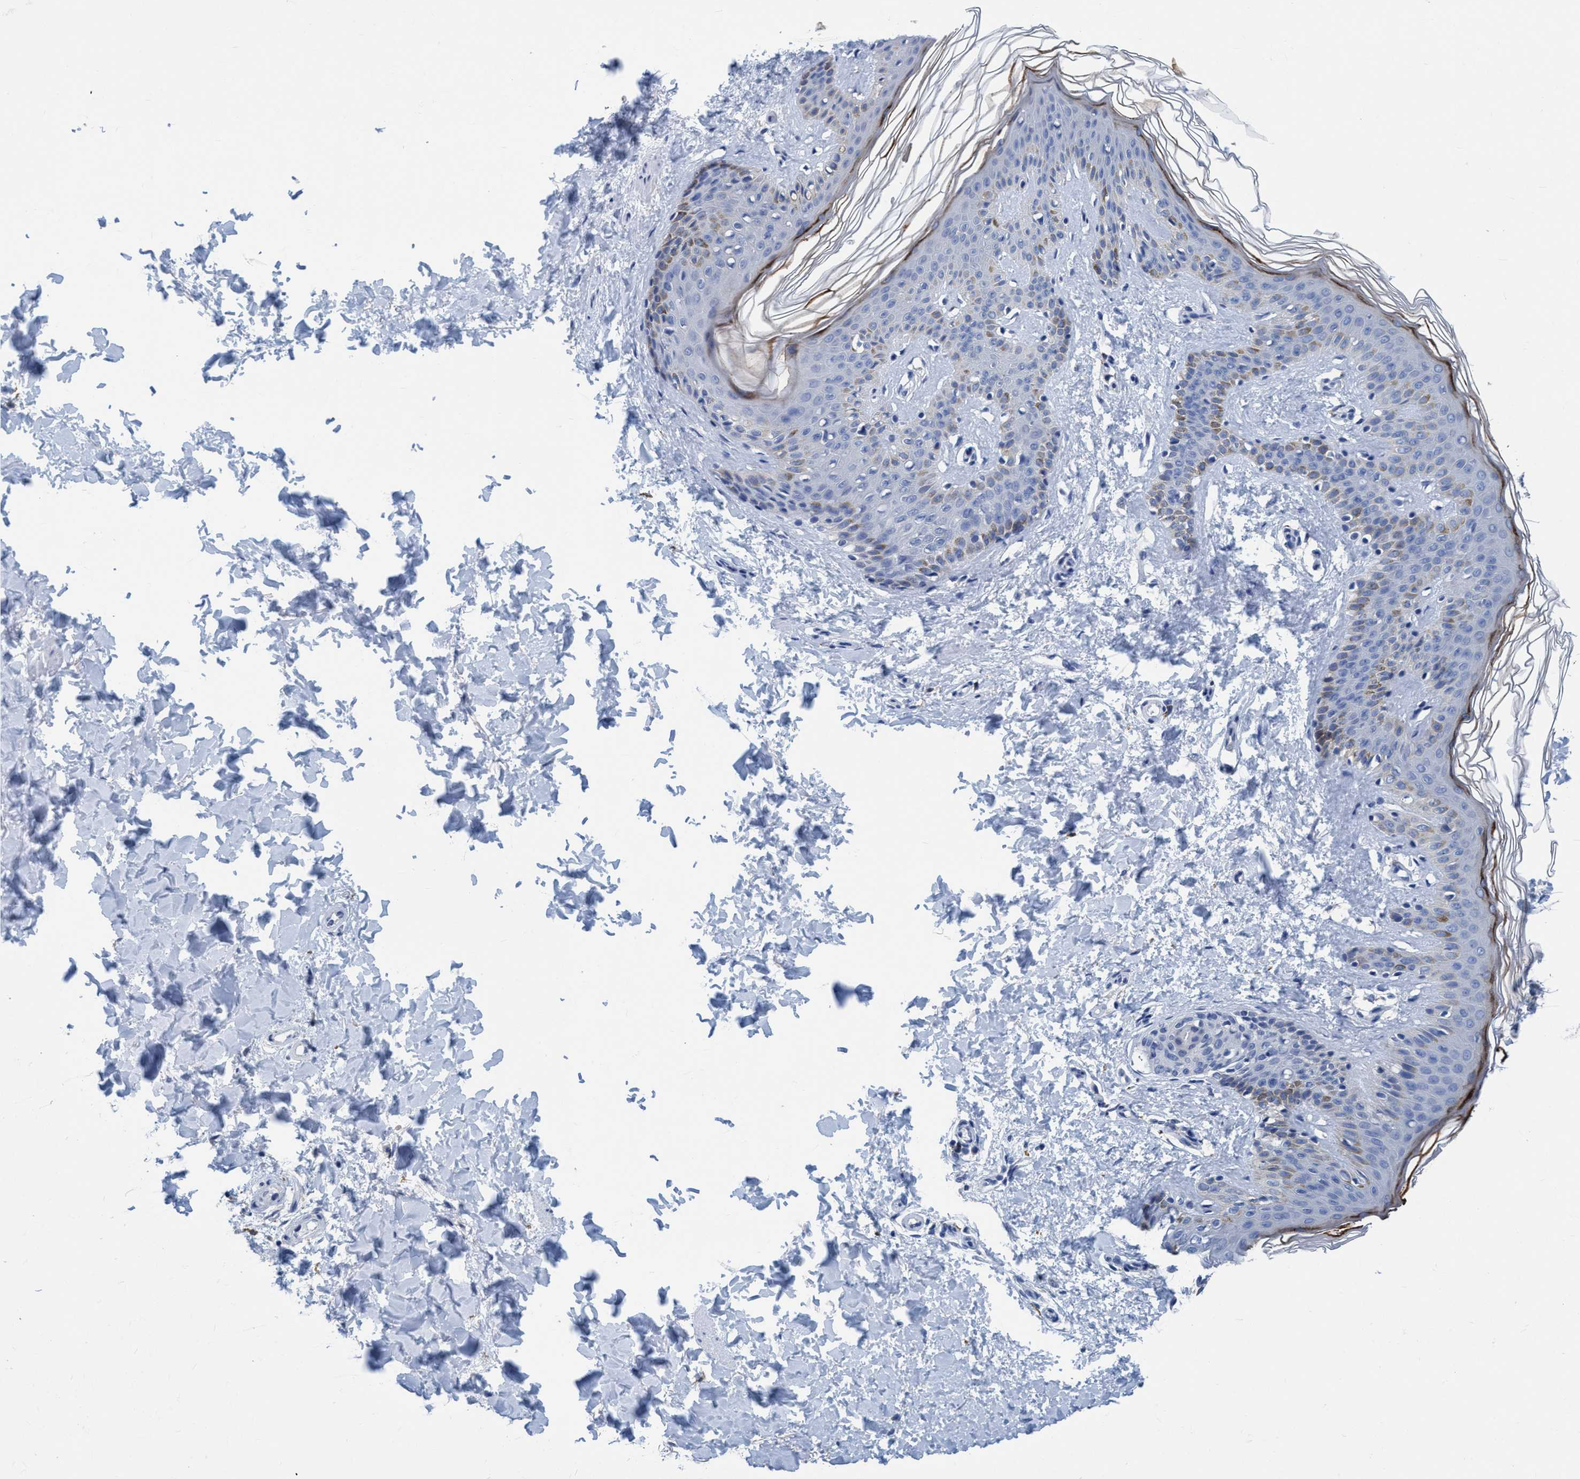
{"staining": {"intensity": "negative", "quantity": "none", "location": "none"}, "tissue": "skin", "cell_type": "Fibroblasts", "image_type": "normal", "snomed": [{"axis": "morphology", "description": "Normal tissue, NOS"}, {"axis": "morphology", "description": "Neoplasm, benign, NOS"}, {"axis": "topography", "description": "Skin"}, {"axis": "topography", "description": "Soft tissue"}], "caption": "The histopathology image reveals no staining of fibroblasts in unremarkable skin. Nuclei are stained in blue.", "gene": "DNAI1", "patient": {"sex": "male", "age": 26}}